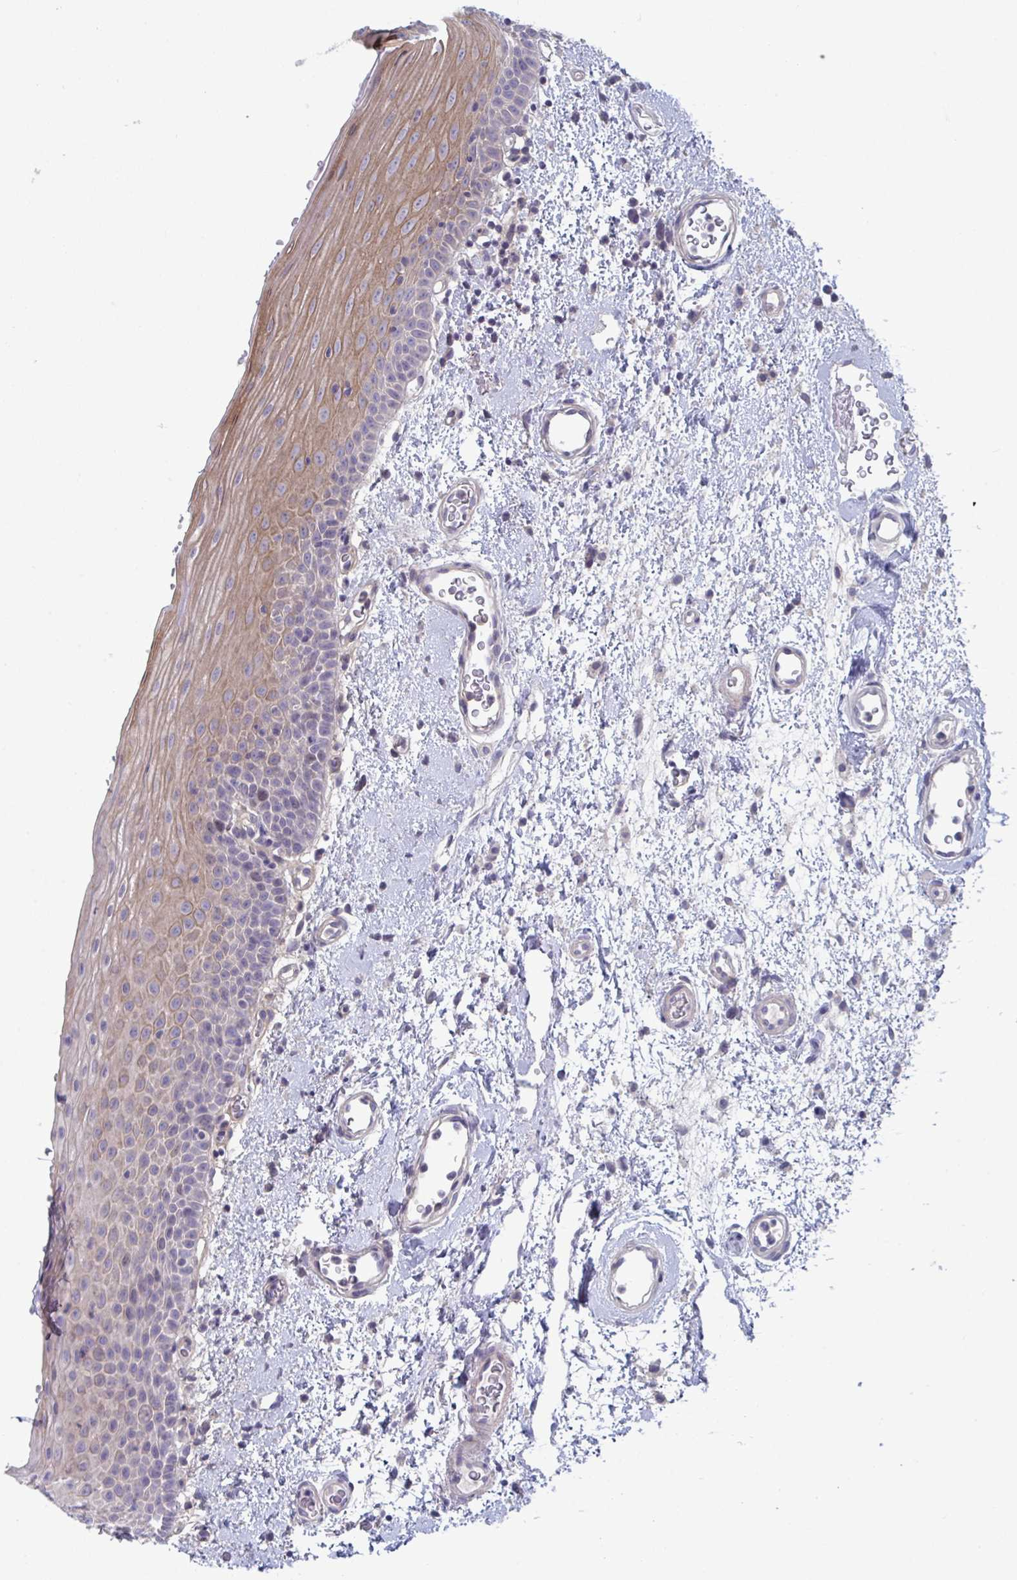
{"staining": {"intensity": "moderate", "quantity": "<25%", "location": "cytoplasmic/membranous"}, "tissue": "oral mucosa", "cell_type": "Squamous epithelial cells", "image_type": "normal", "snomed": [{"axis": "morphology", "description": "Normal tissue, NOS"}, {"axis": "topography", "description": "Oral tissue"}, {"axis": "topography", "description": "Head-Neck"}], "caption": "Protein staining of unremarkable oral mucosa reveals moderate cytoplasmic/membranous staining in approximately <25% of squamous epithelial cells. (Brightfield microscopy of DAB IHC at high magnification).", "gene": "STK26", "patient": {"sex": "female", "age": 55}}